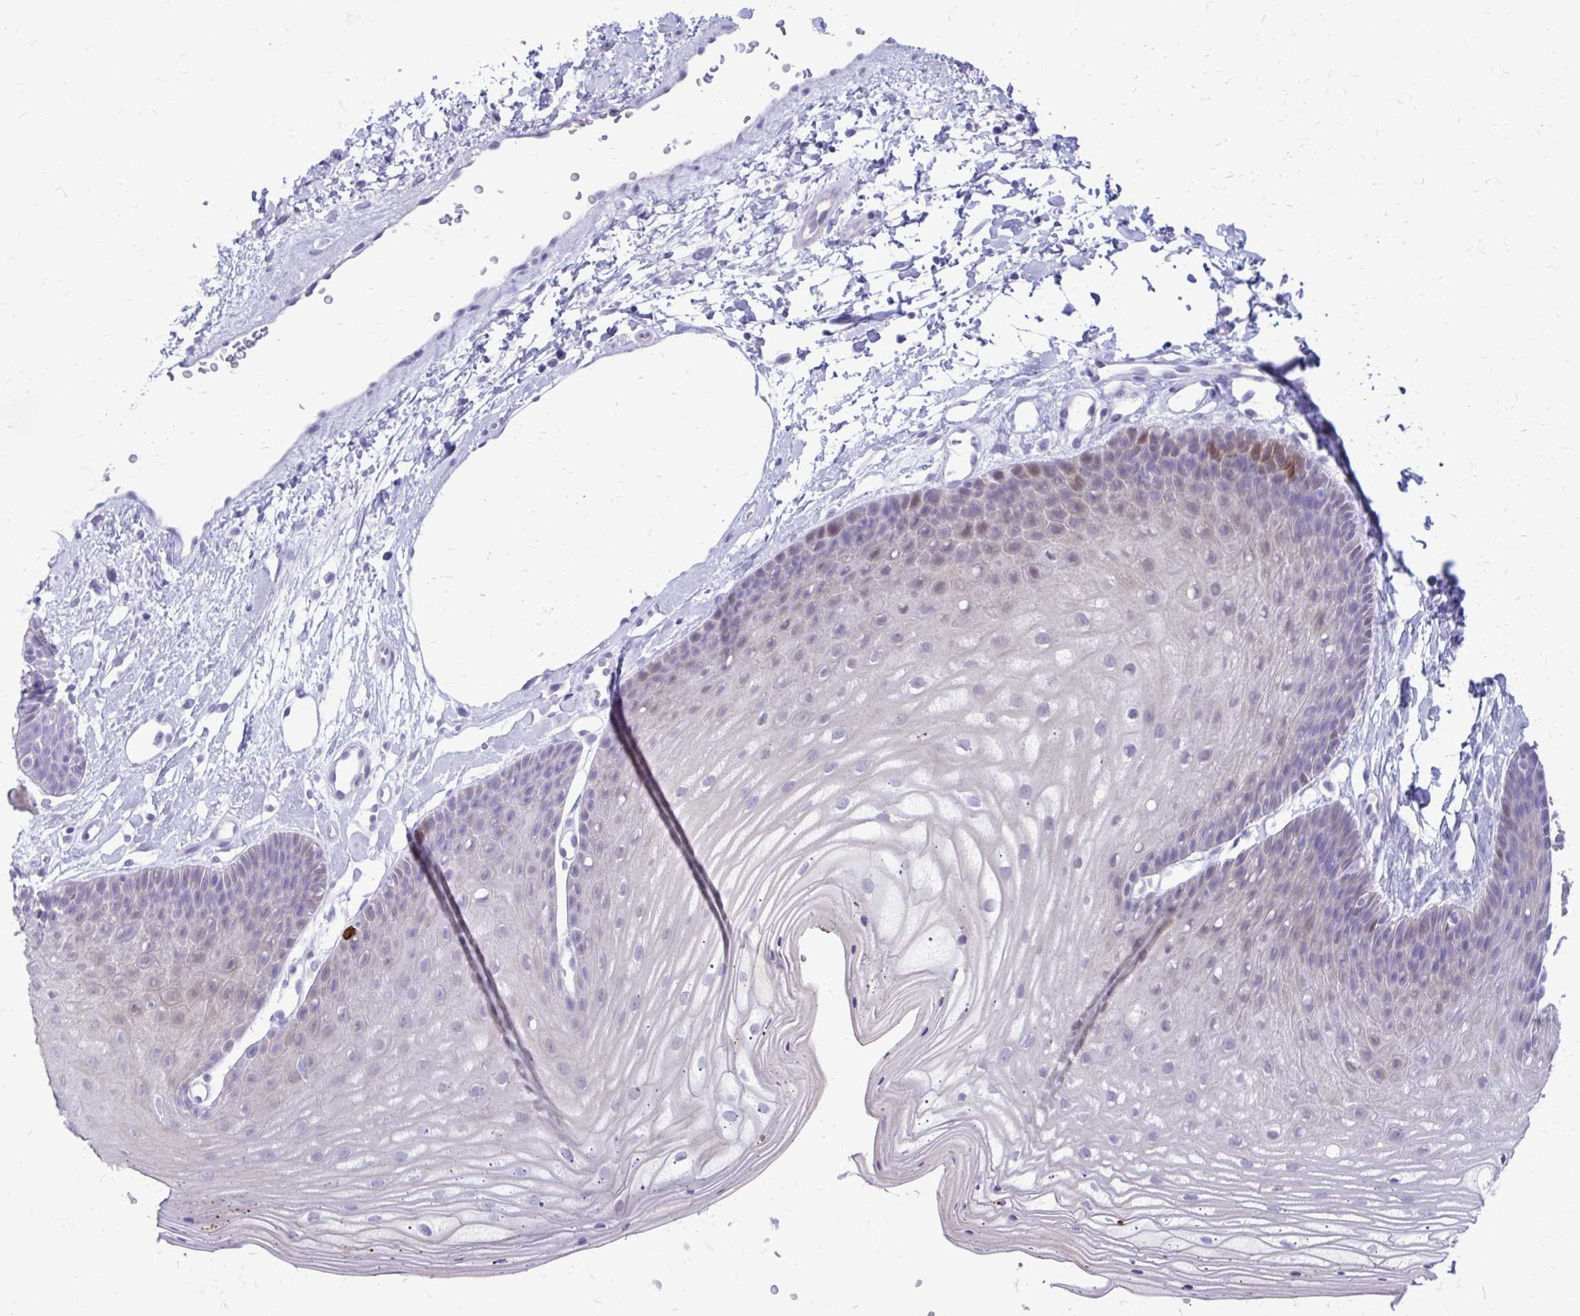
{"staining": {"intensity": "strong", "quantity": "<25%", "location": "cytoplasmic/membranous"}, "tissue": "skin", "cell_type": "Epidermal cells", "image_type": "normal", "snomed": [{"axis": "morphology", "description": "Normal tissue, NOS"}, {"axis": "topography", "description": "Anal"}], "caption": "Immunohistochemical staining of benign skin demonstrates strong cytoplasmic/membranous protein staining in approximately <25% of epidermal cells.", "gene": "LCN15", "patient": {"sex": "male", "age": 53}}